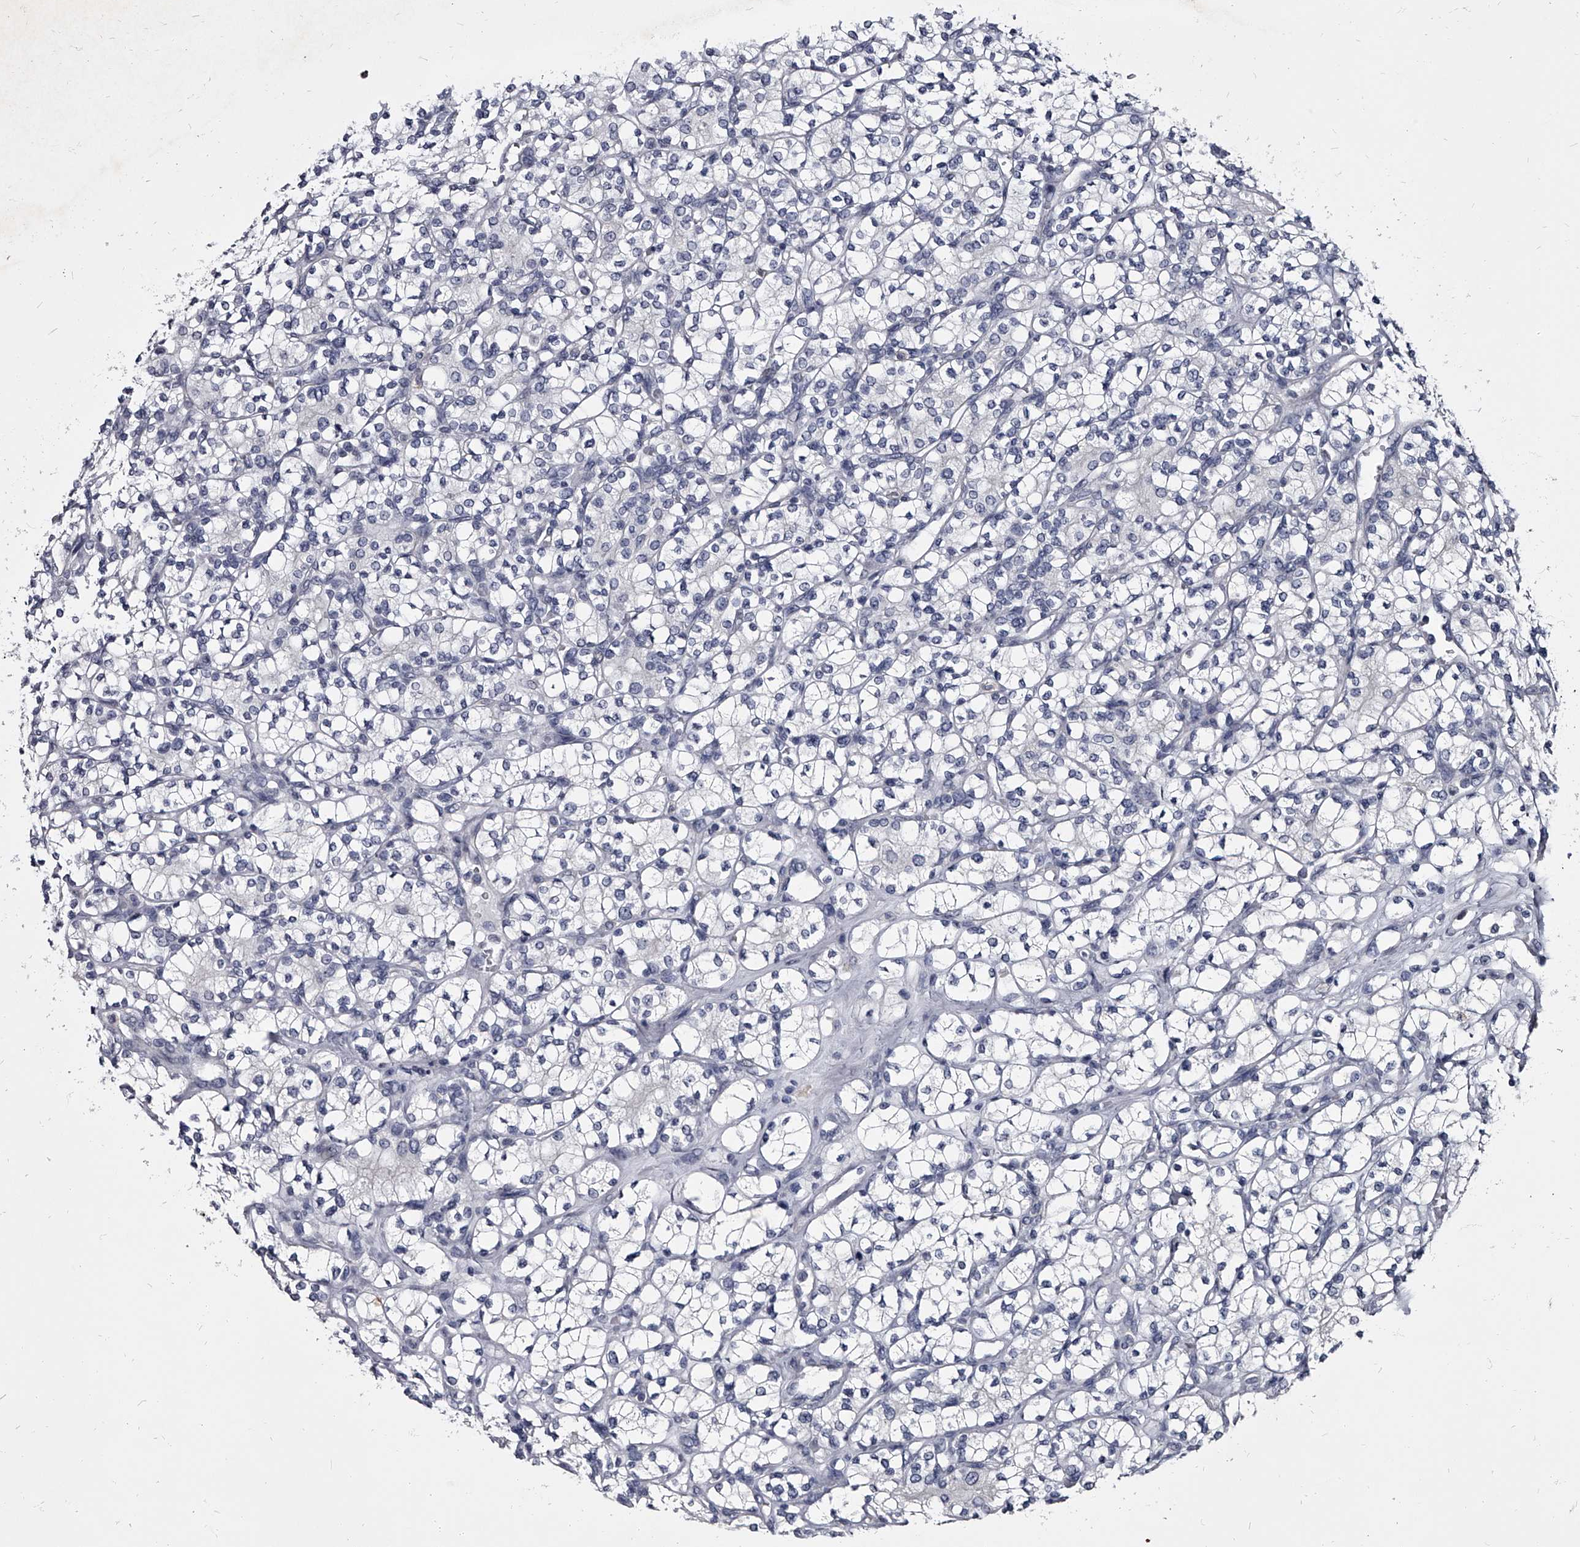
{"staining": {"intensity": "negative", "quantity": "none", "location": "none"}, "tissue": "renal cancer", "cell_type": "Tumor cells", "image_type": "cancer", "snomed": [{"axis": "morphology", "description": "Adenocarcinoma, NOS"}, {"axis": "topography", "description": "Kidney"}], "caption": "Immunohistochemistry (IHC) histopathology image of adenocarcinoma (renal) stained for a protein (brown), which demonstrates no positivity in tumor cells. The staining is performed using DAB brown chromogen with nuclei counter-stained in using hematoxylin.", "gene": "GAPVD1", "patient": {"sex": "male", "age": 77}}